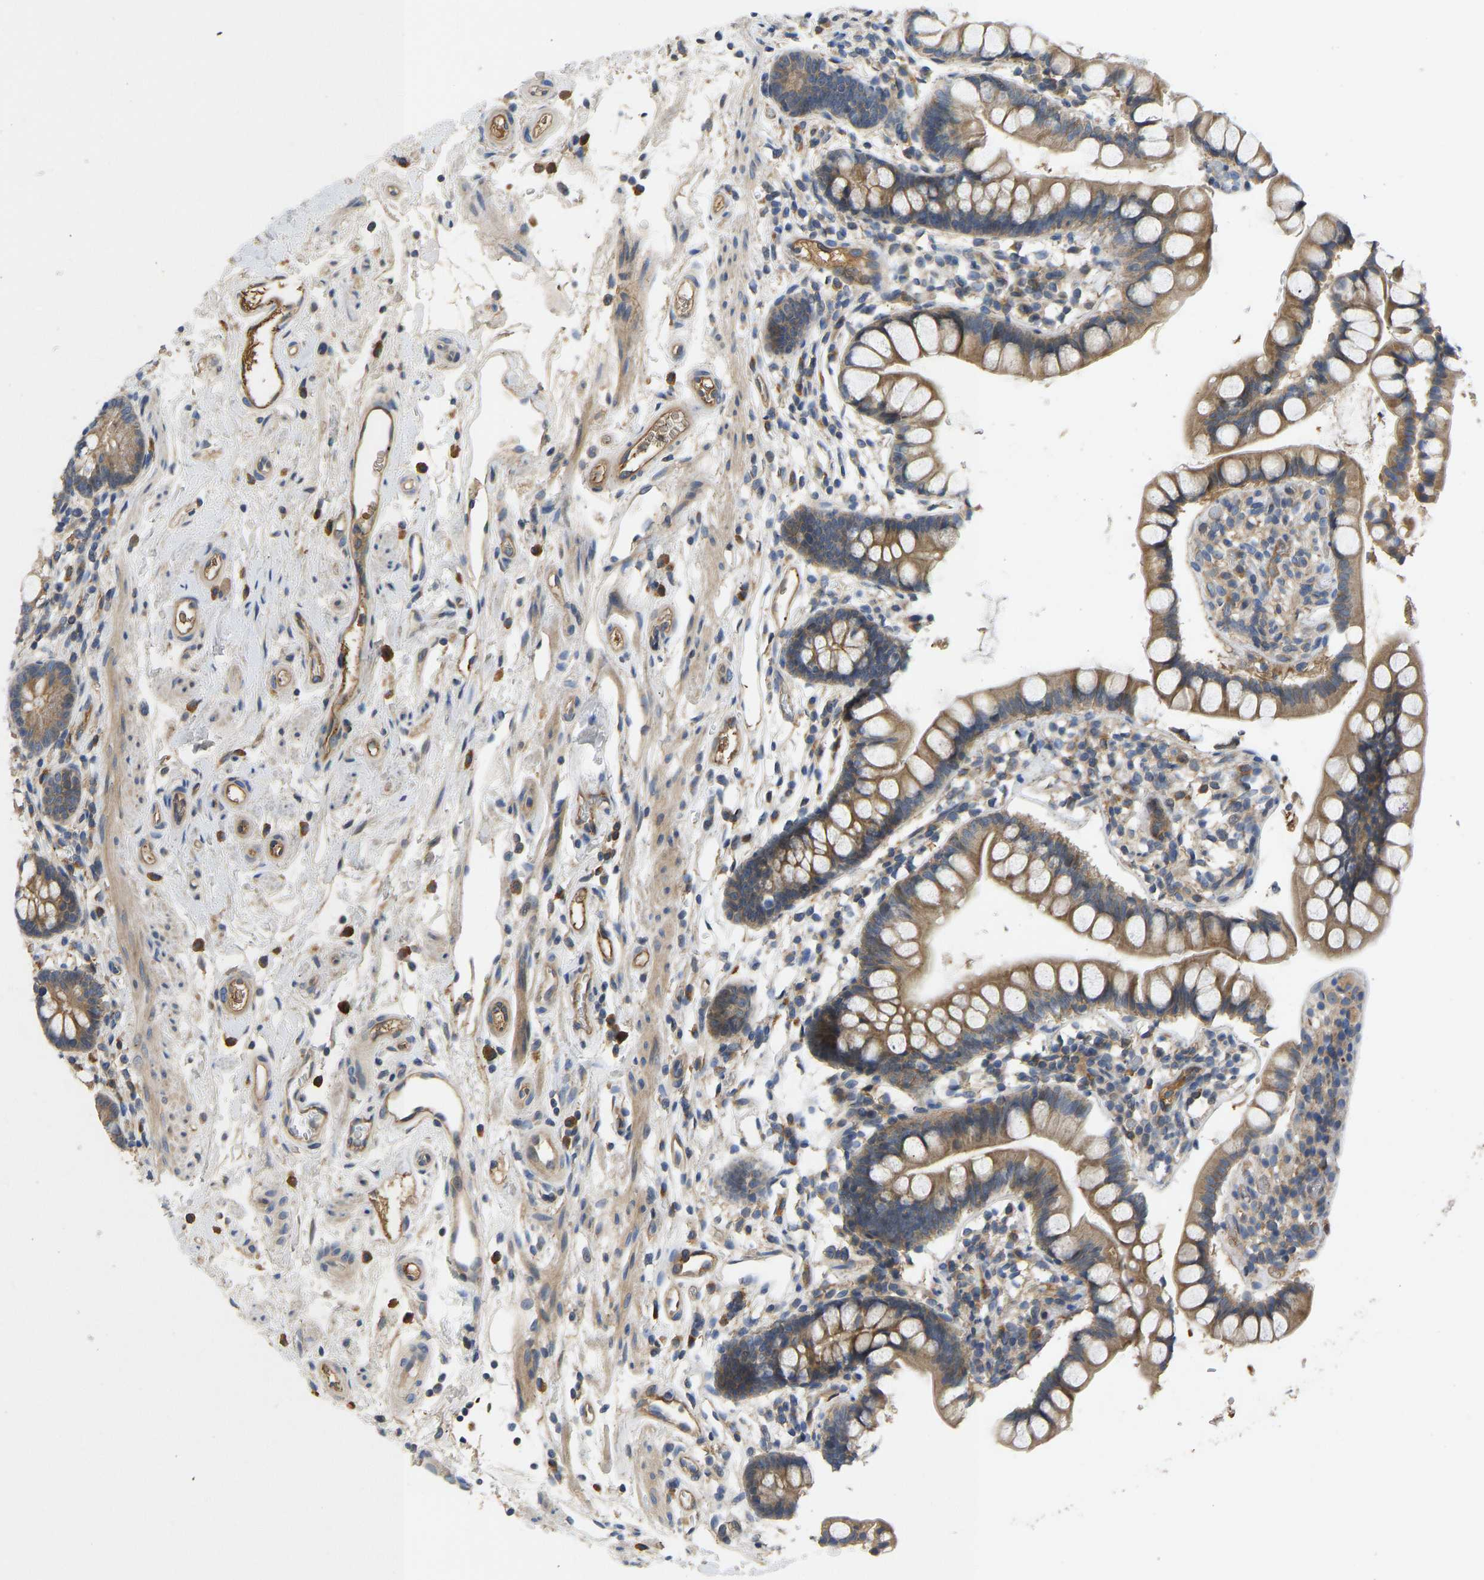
{"staining": {"intensity": "moderate", "quantity": ">75%", "location": "cytoplasmic/membranous"}, "tissue": "small intestine", "cell_type": "Glandular cells", "image_type": "normal", "snomed": [{"axis": "morphology", "description": "Normal tissue, NOS"}, {"axis": "topography", "description": "Small intestine"}], "caption": "This photomicrograph displays IHC staining of normal small intestine, with medium moderate cytoplasmic/membranous expression in approximately >75% of glandular cells.", "gene": "VCPKMT", "patient": {"sex": "female", "age": 84}}